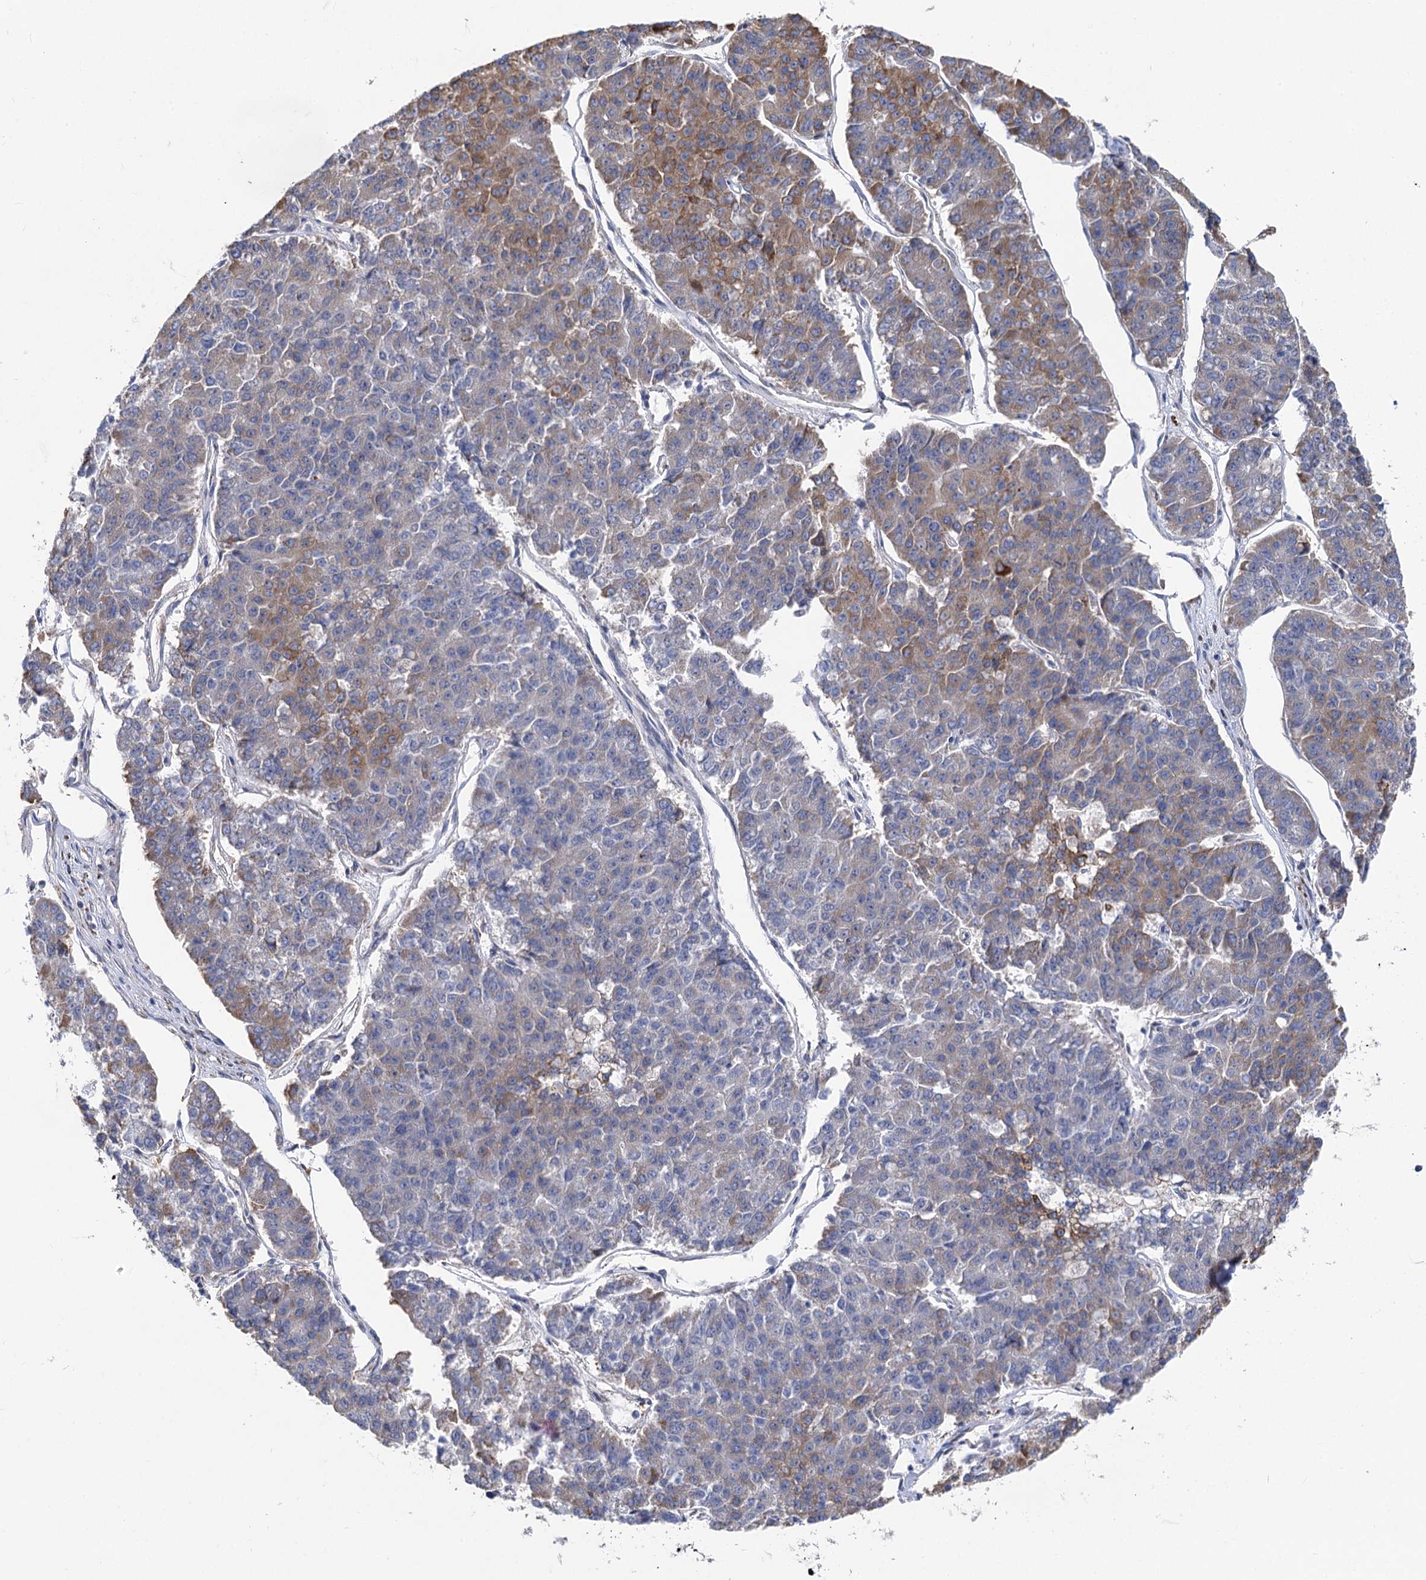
{"staining": {"intensity": "moderate", "quantity": "<25%", "location": "cytoplasmic/membranous"}, "tissue": "pancreatic cancer", "cell_type": "Tumor cells", "image_type": "cancer", "snomed": [{"axis": "morphology", "description": "Adenocarcinoma, NOS"}, {"axis": "topography", "description": "Pancreas"}], "caption": "Protein staining exhibits moderate cytoplasmic/membranous staining in approximately <25% of tumor cells in pancreatic cancer.", "gene": "PRSS35", "patient": {"sex": "male", "age": 50}}